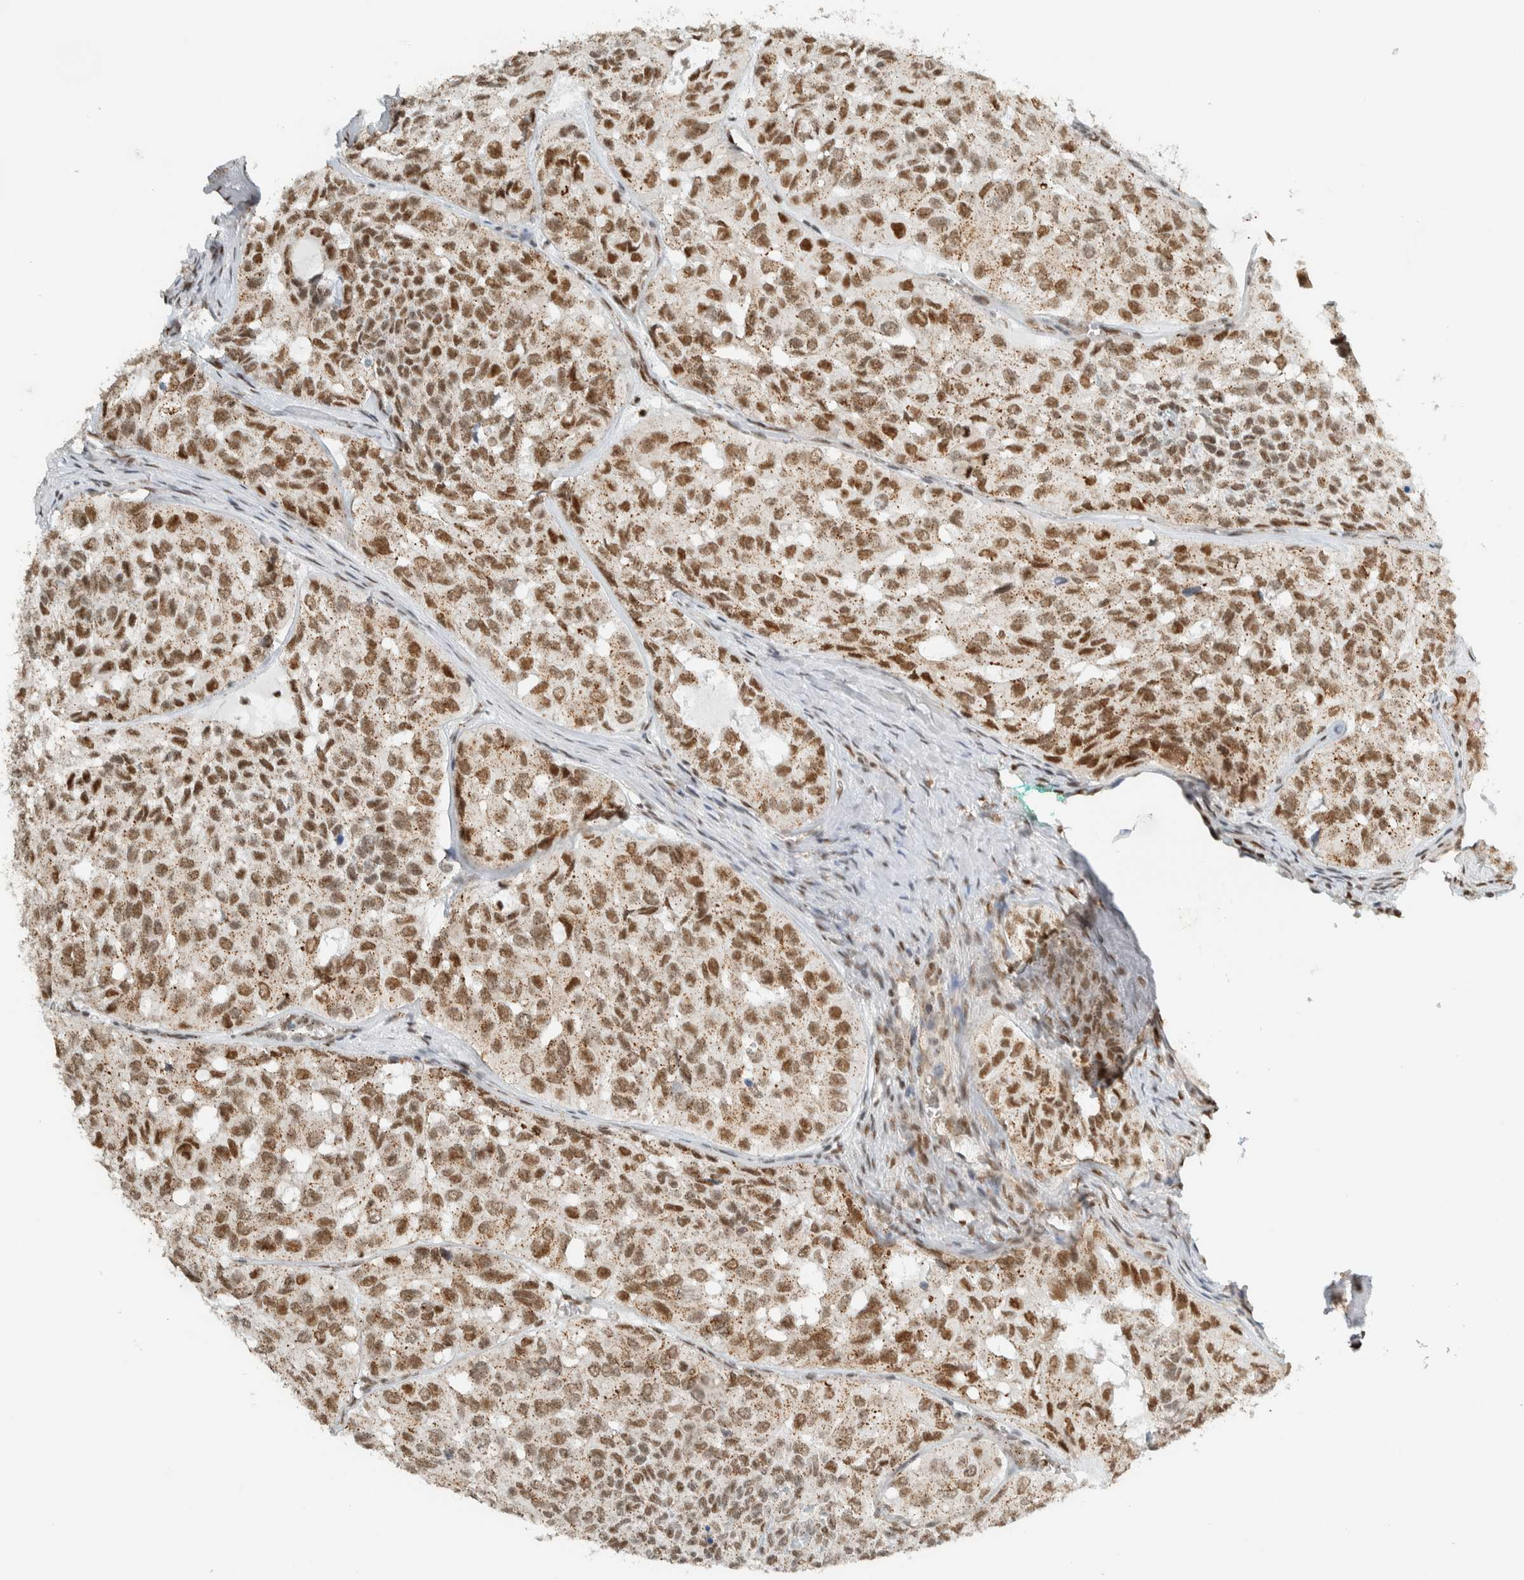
{"staining": {"intensity": "moderate", "quantity": ">75%", "location": "cytoplasmic/membranous,nuclear"}, "tissue": "head and neck cancer", "cell_type": "Tumor cells", "image_type": "cancer", "snomed": [{"axis": "morphology", "description": "Adenocarcinoma, NOS"}, {"axis": "topography", "description": "Salivary gland, NOS"}, {"axis": "topography", "description": "Head-Neck"}], "caption": "Protein expression analysis of adenocarcinoma (head and neck) exhibits moderate cytoplasmic/membranous and nuclear staining in about >75% of tumor cells.", "gene": "TFE3", "patient": {"sex": "female", "age": 76}}